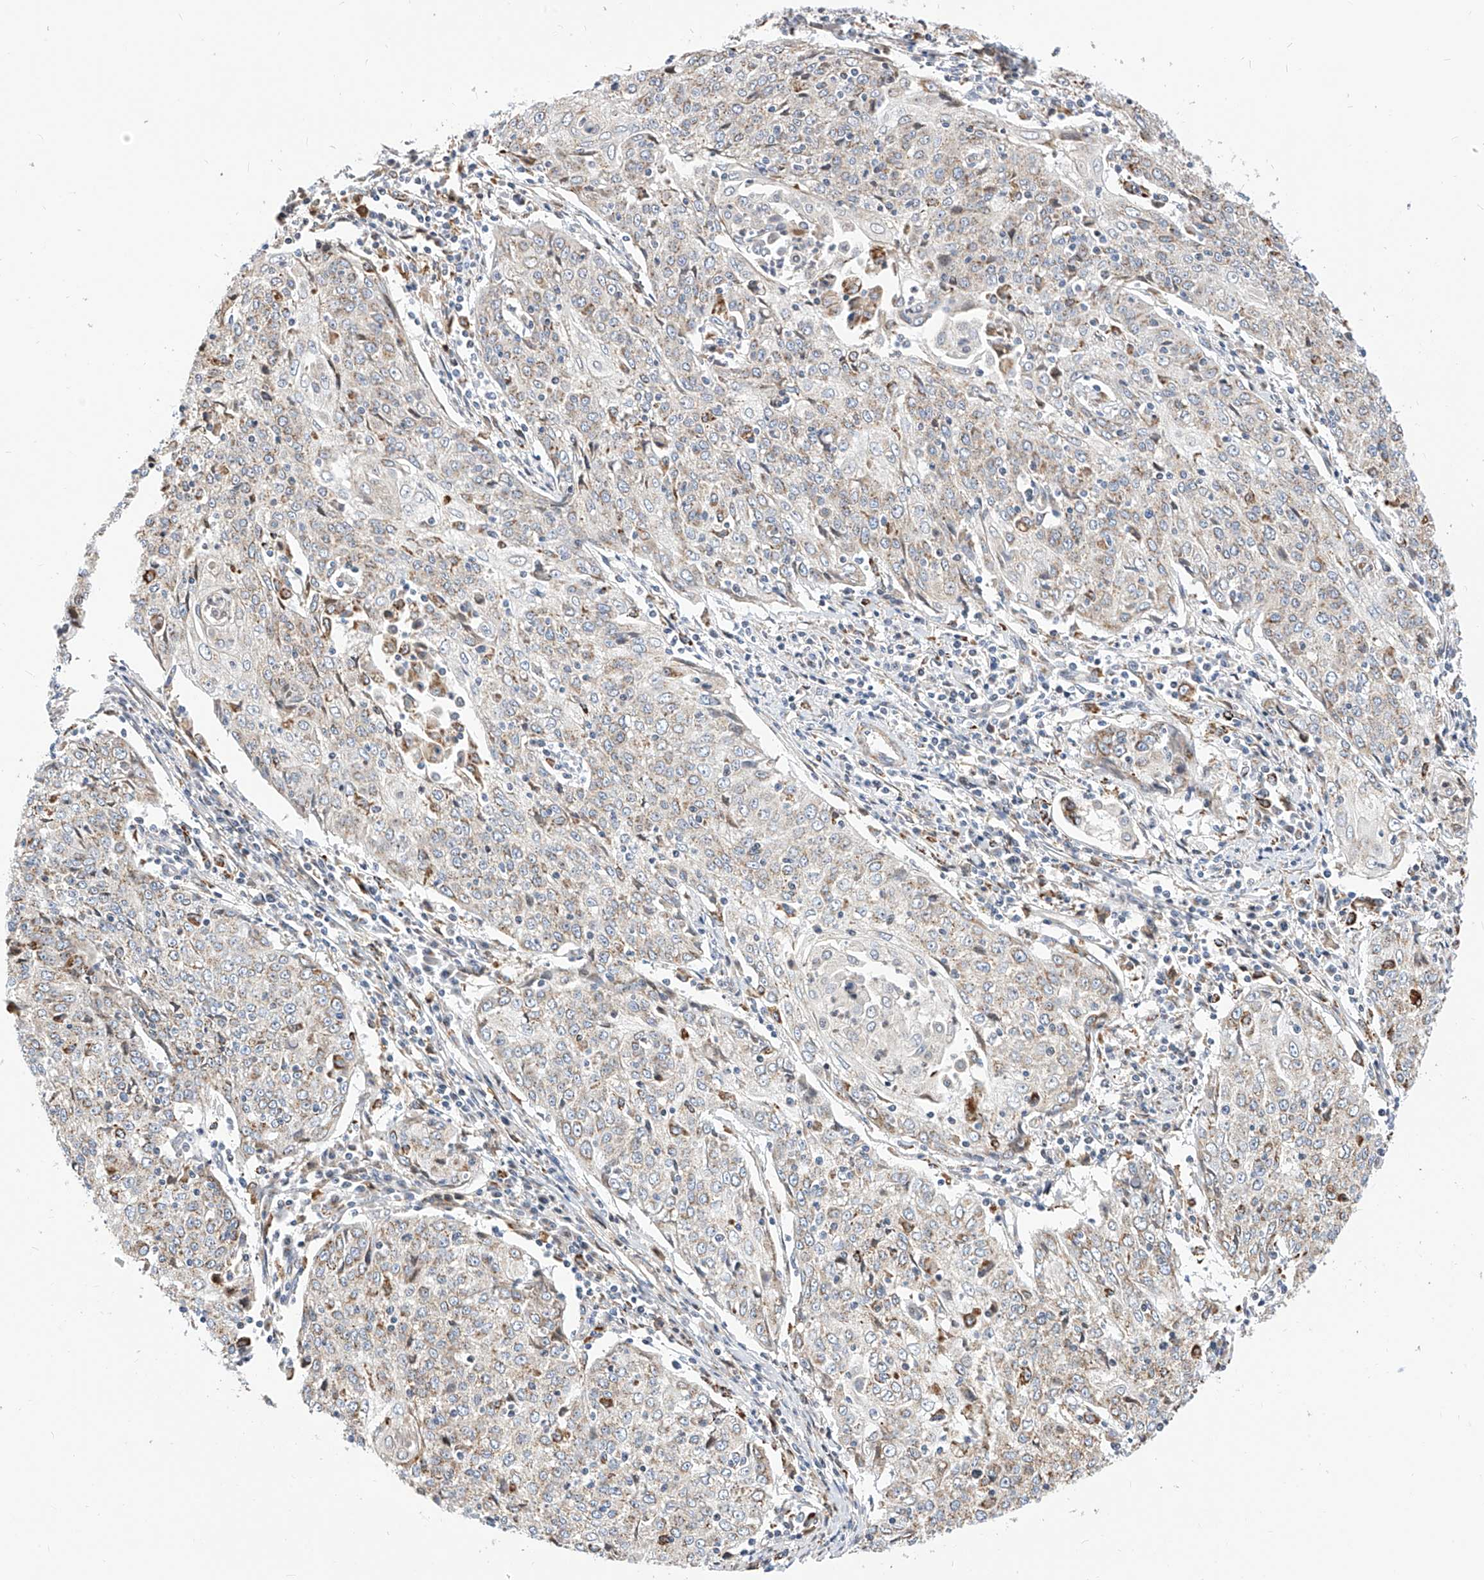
{"staining": {"intensity": "weak", "quantity": ">75%", "location": "cytoplasmic/membranous"}, "tissue": "cervical cancer", "cell_type": "Tumor cells", "image_type": "cancer", "snomed": [{"axis": "morphology", "description": "Squamous cell carcinoma, NOS"}, {"axis": "topography", "description": "Cervix"}], "caption": "A brown stain labels weak cytoplasmic/membranous positivity of a protein in cervical cancer tumor cells. (DAB IHC, brown staining for protein, blue staining for nuclei).", "gene": "TTLL8", "patient": {"sex": "female", "age": 48}}